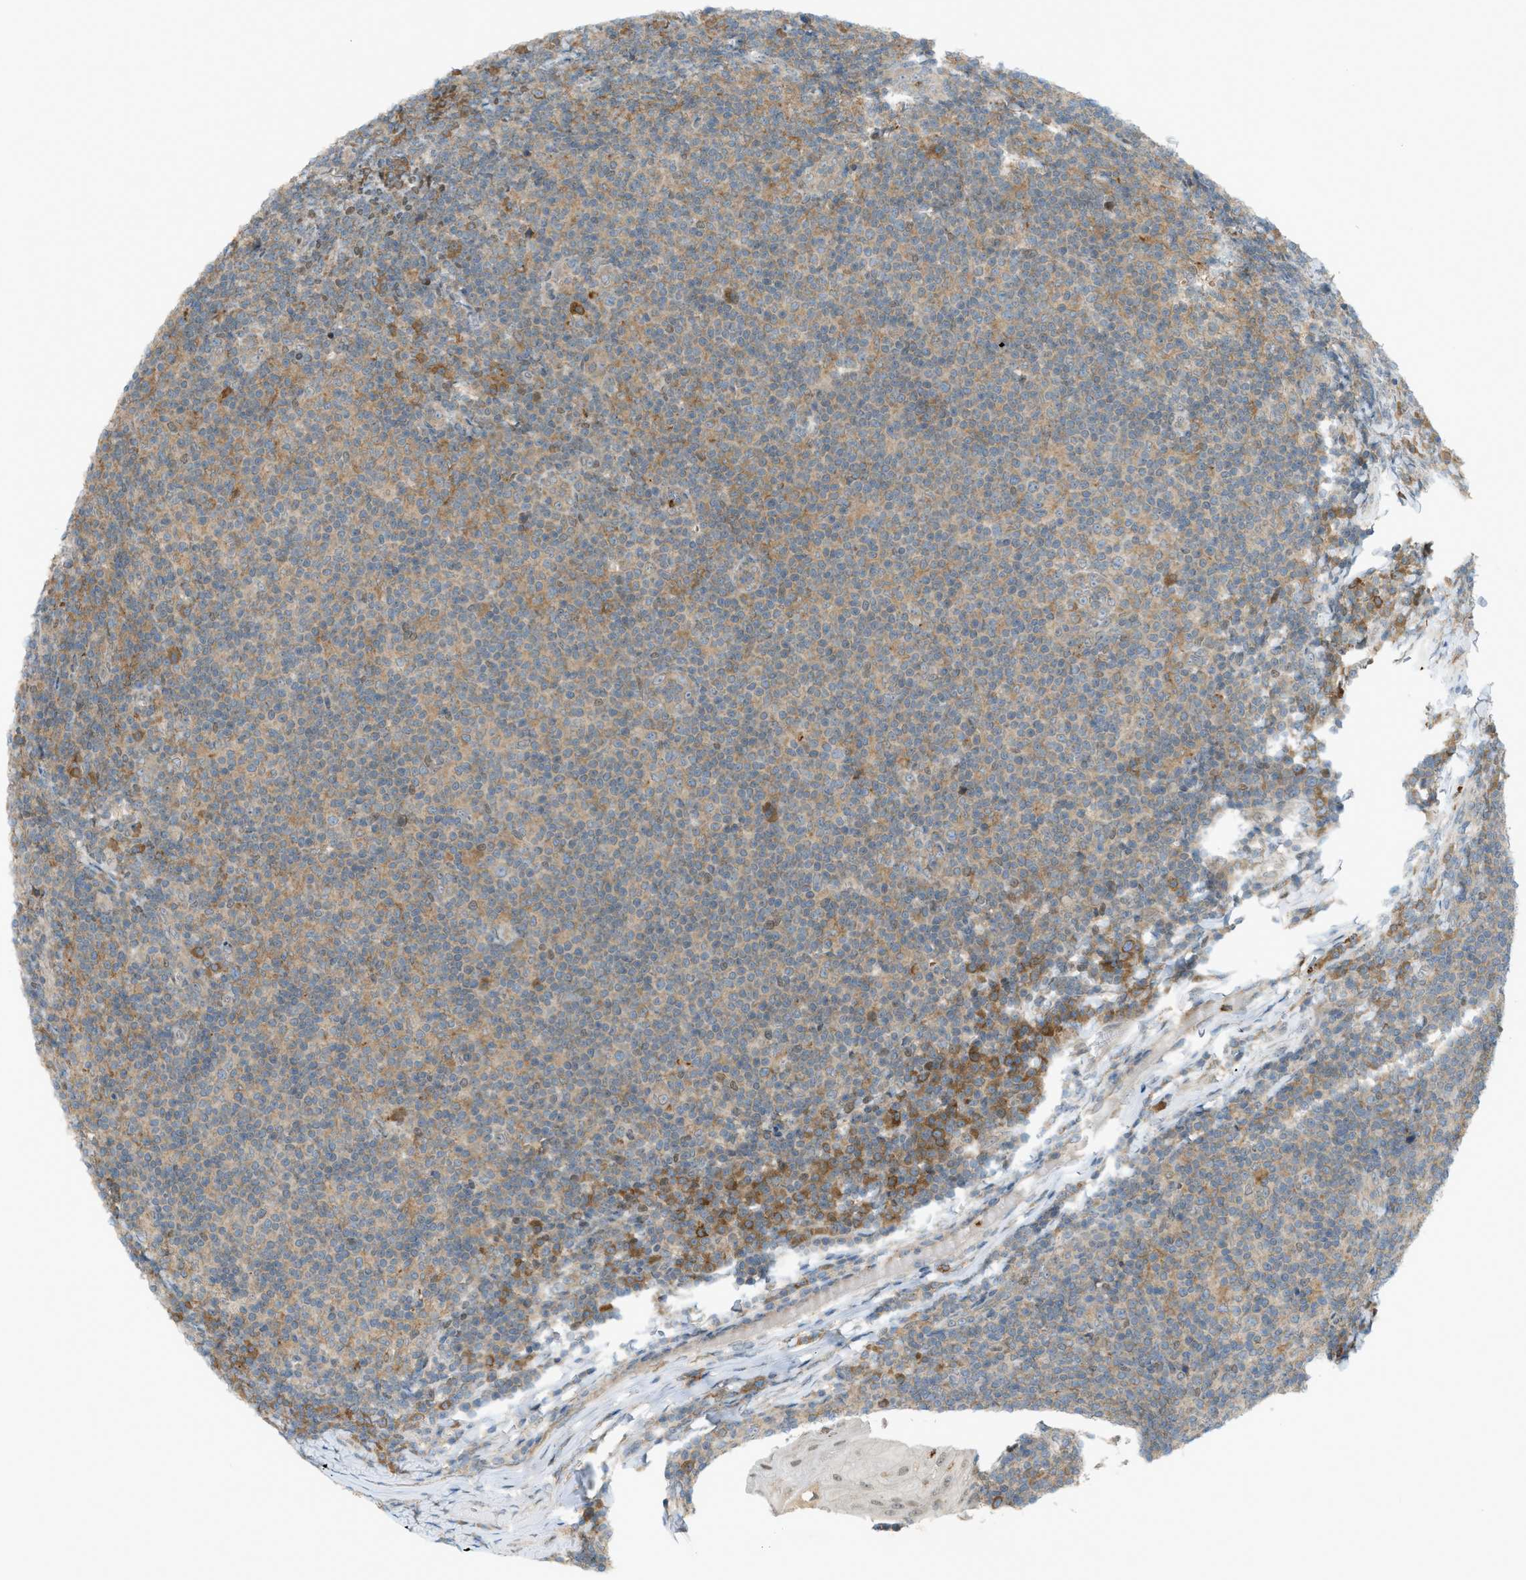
{"staining": {"intensity": "moderate", "quantity": "<25%", "location": "cytoplasmic/membranous"}, "tissue": "tonsil", "cell_type": "Germinal center cells", "image_type": "normal", "snomed": [{"axis": "morphology", "description": "Normal tissue, NOS"}, {"axis": "topography", "description": "Tonsil"}], "caption": "Protein staining of normal tonsil exhibits moderate cytoplasmic/membranous positivity in approximately <25% of germinal center cells.", "gene": "DYRK1A", "patient": {"sex": "male", "age": 37}}